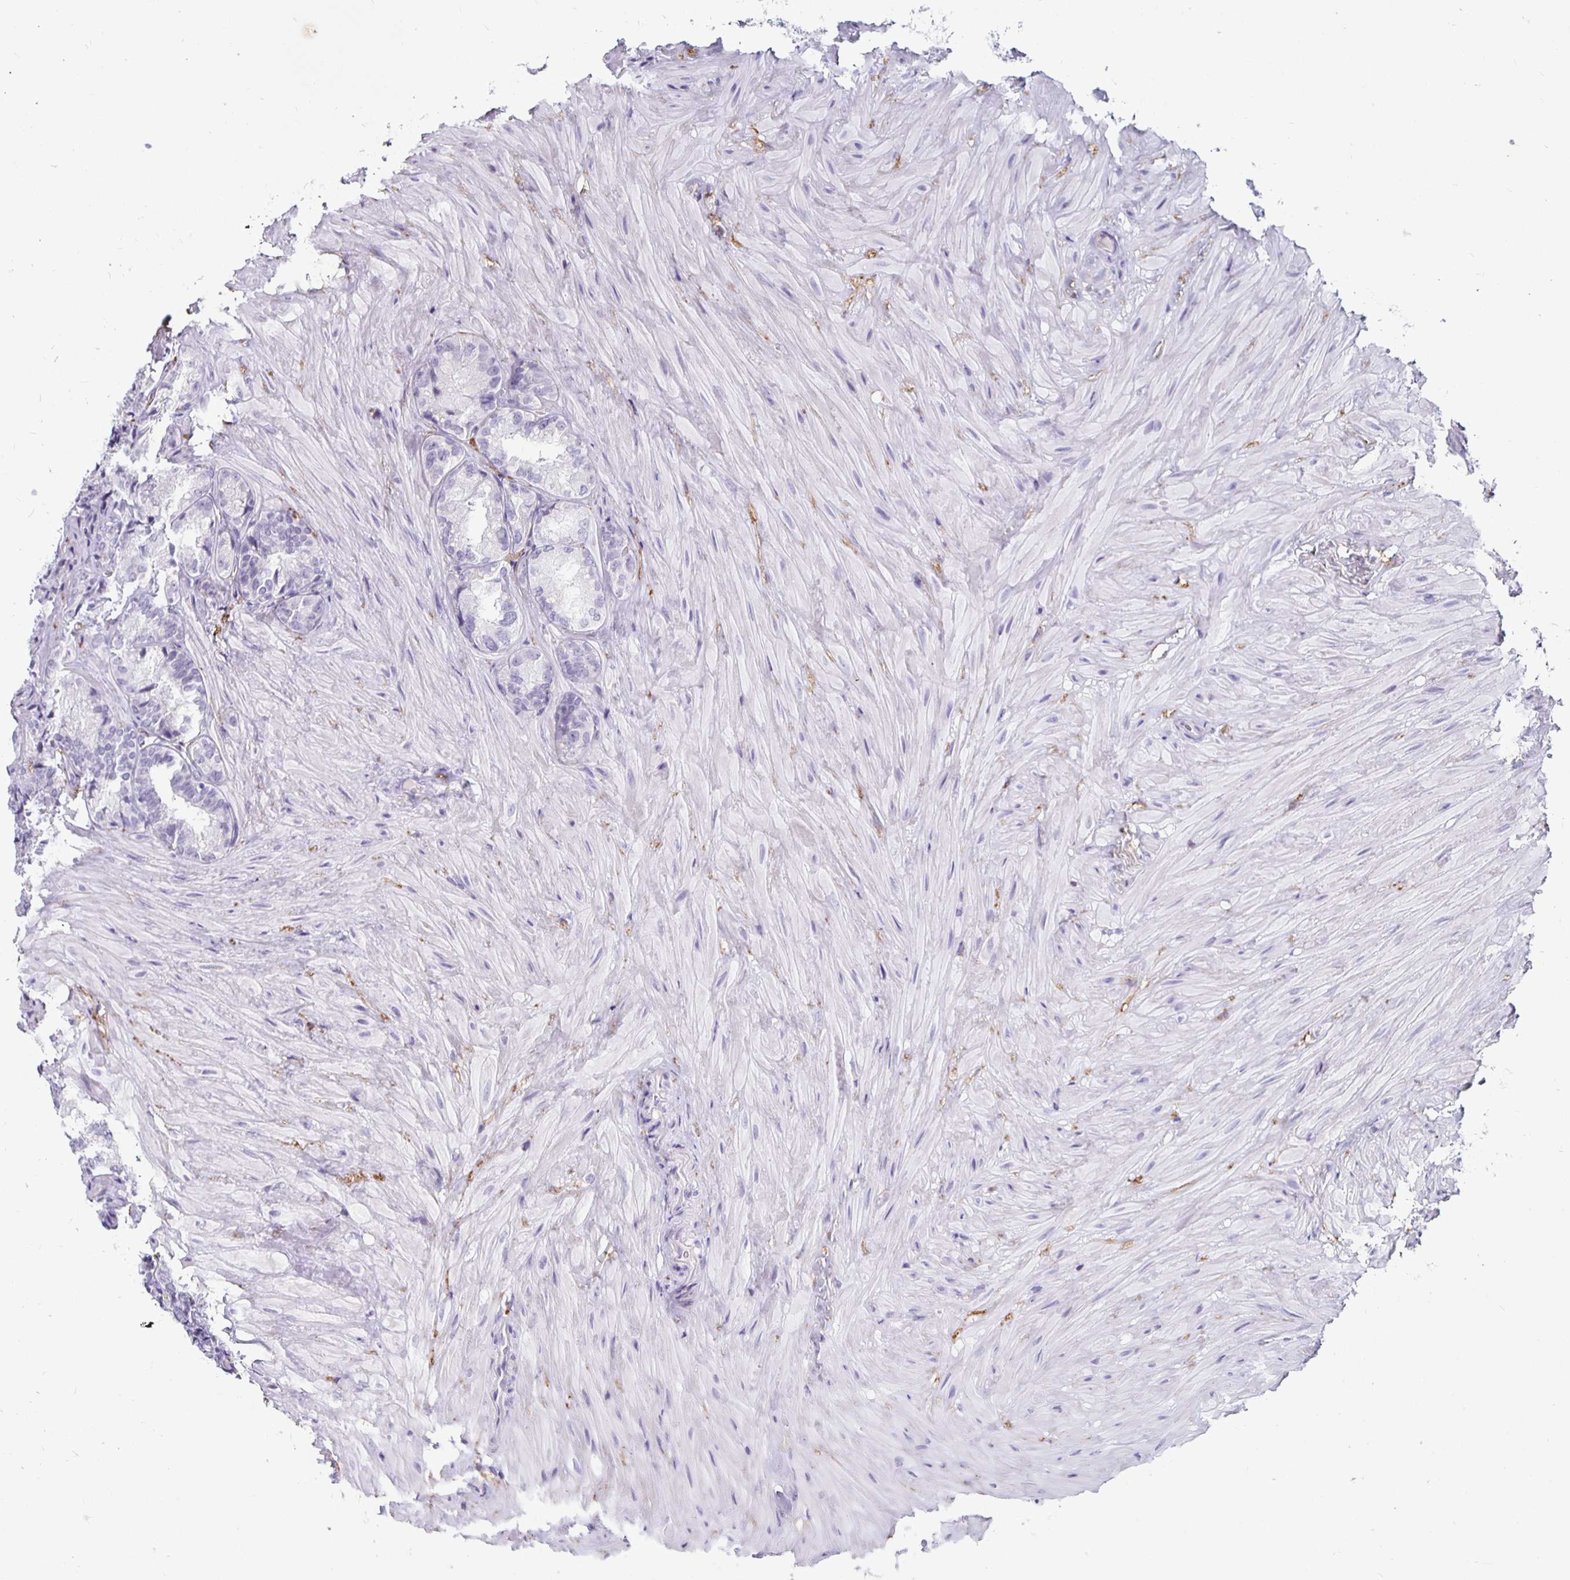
{"staining": {"intensity": "negative", "quantity": "none", "location": "none"}, "tissue": "seminal vesicle", "cell_type": "Glandular cells", "image_type": "normal", "snomed": [{"axis": "morphology", "description": "Normal tissue, NOS"}, {"axis": "topography", "description": "Seminal veicle"}], "caption": "Glandular cells are negative for protein expression in benign human seminal vesicle. Nuclei are stained in blue.", "gene": "KCNQ2", "patient": {"sex": "male", "age": 68}}